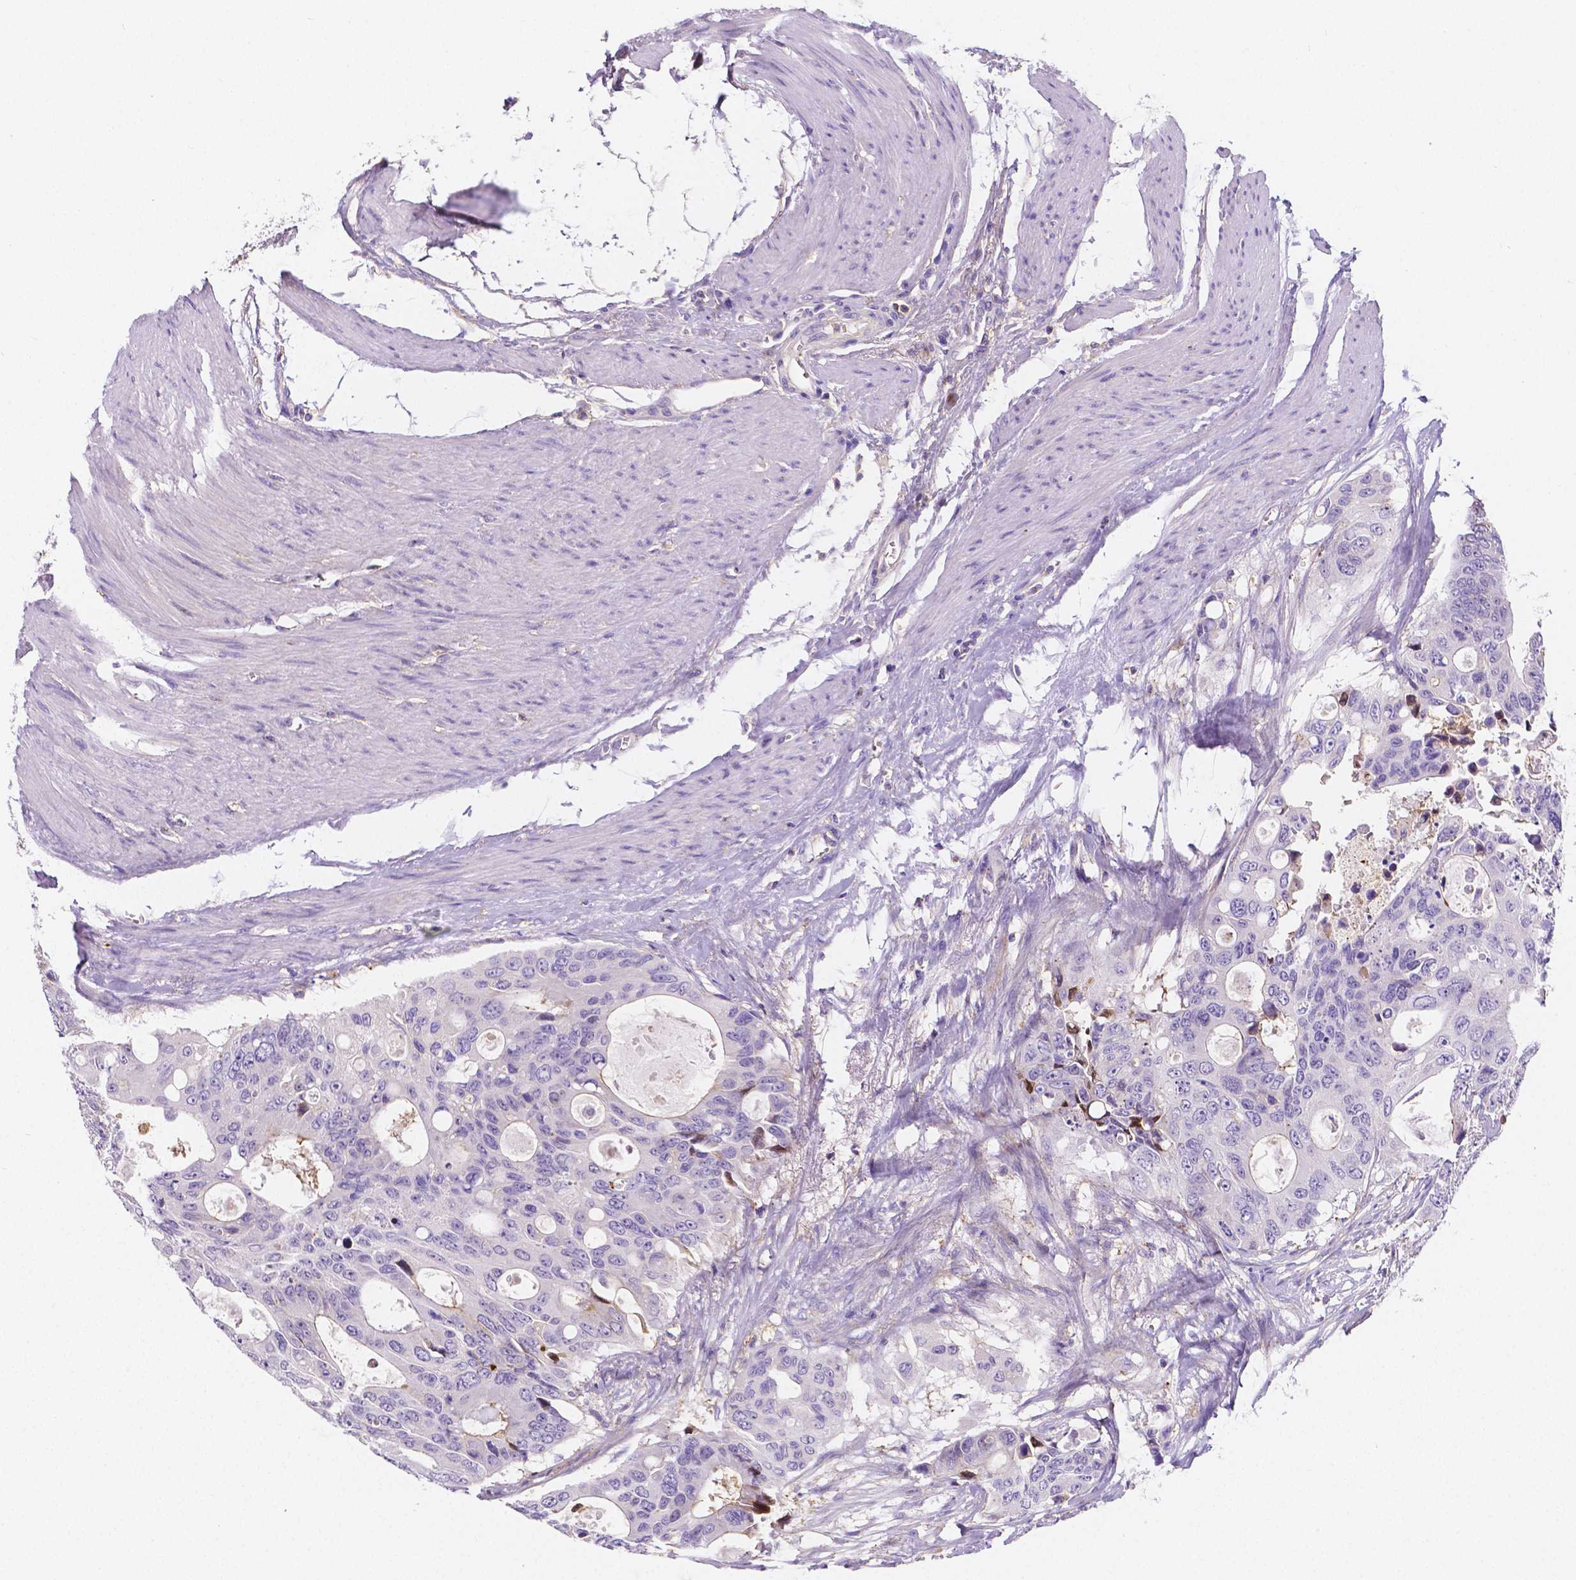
{"staining": {"intensity": "negative", "quantity": "none", "location": "none"}, "tissue": "colorectal cancer", "cell_type": "Tumor cells", "image_type": "cancer", "snomed": [{"axis": "morphology", "description": "Adenocarcinoma, NOS"}, {"axis": "topography", "description": "Rectum"}], "caption": "A high-resolution micrograph shows immunohistochemistry (IHC) staining of adenocarcinoma (colorectal), which displays no significant staining in tumor cells. (DAB (3,3'-diaminobenzidine) IHC with hematoxylin counter stain).", "gene": "GABRD", "patient": {"sex": "male", "age": 76}}